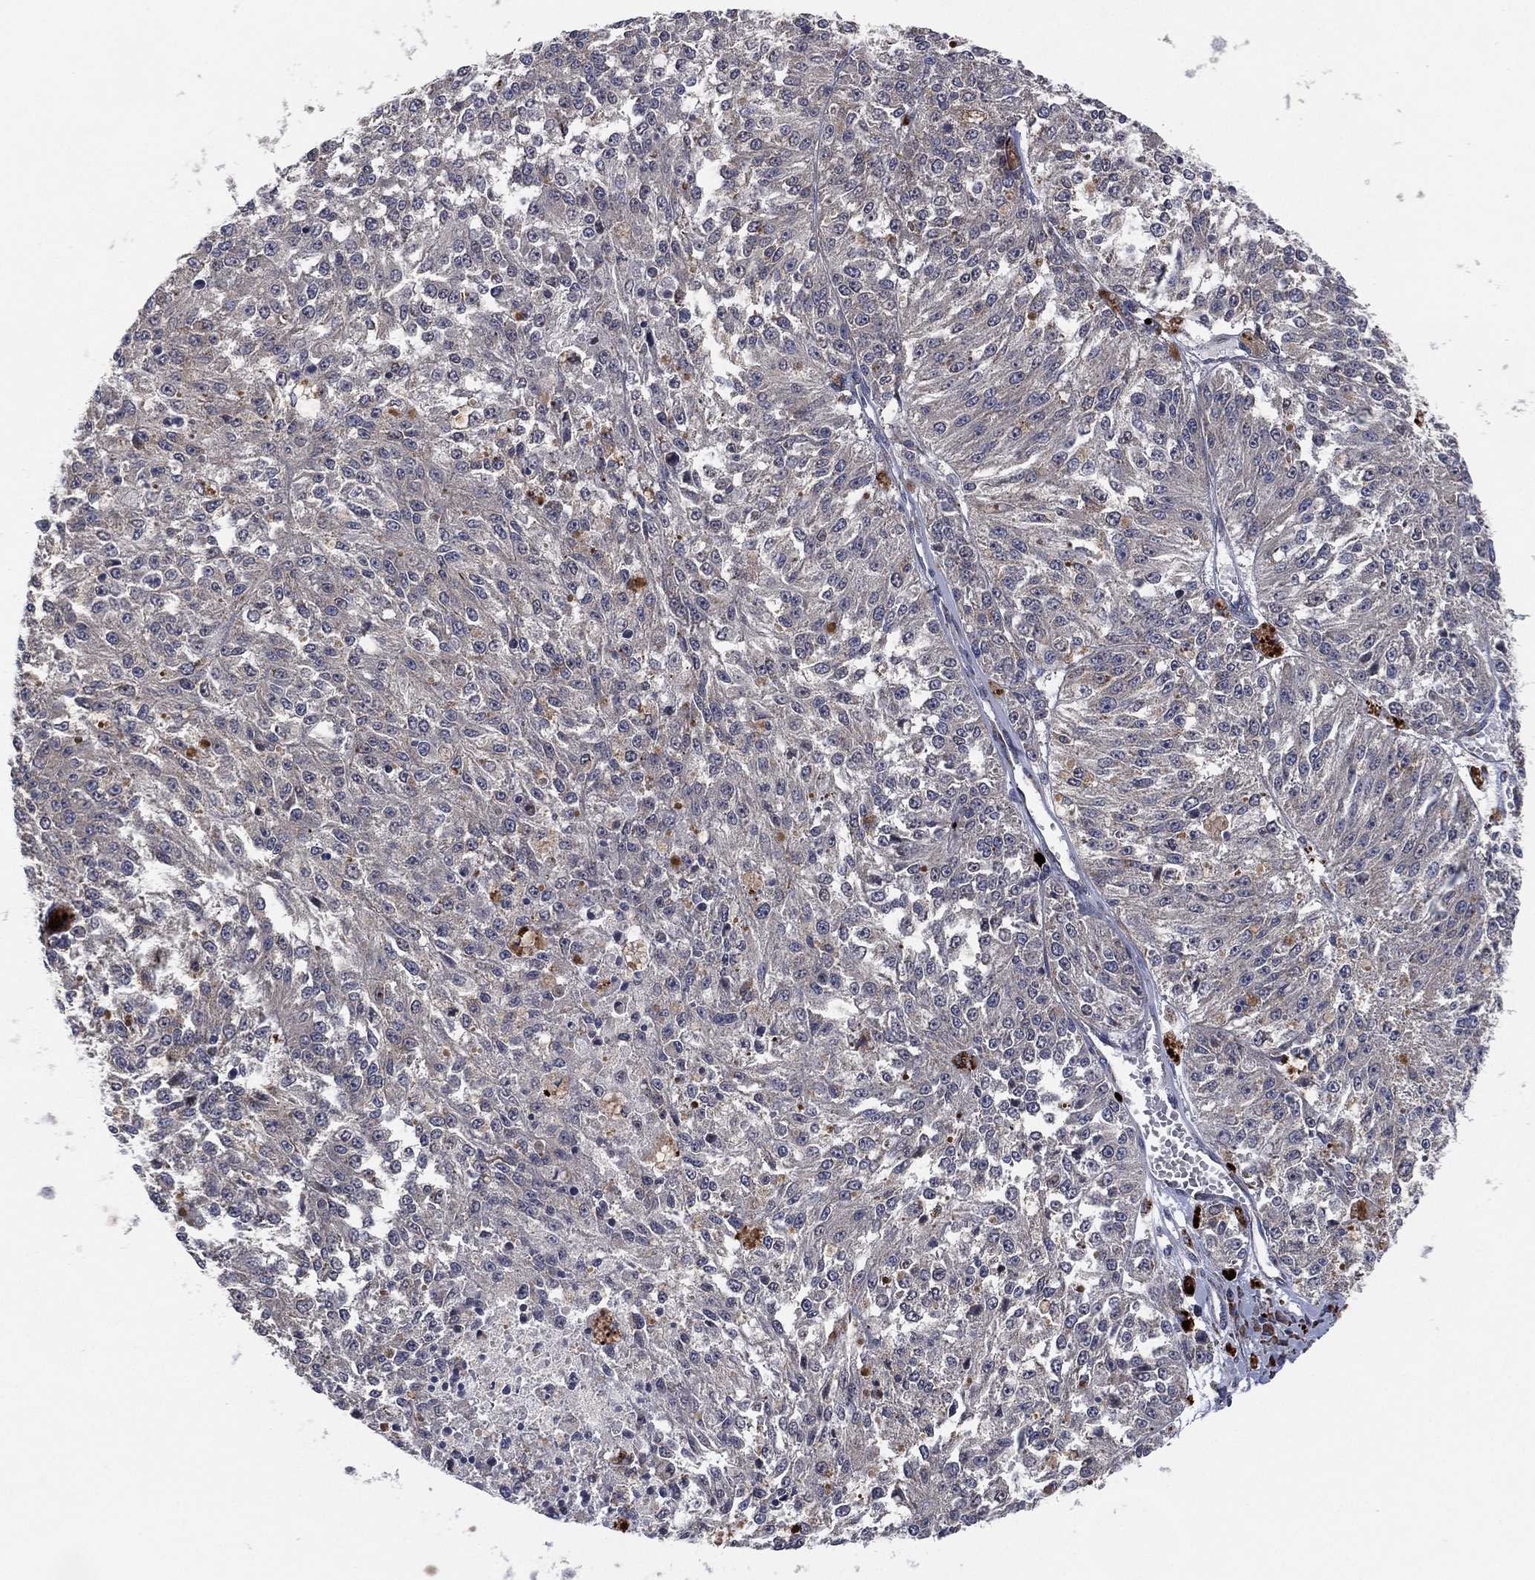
{"staining": {"intensity": "negative", "quantity": "none", "location": "none"}, "tissue": "melanoma", "cell_type": "Tumor cells", "image_type": "cancer", "snomed": [{"axis": "morphology", "description": "Malignant melanoma, Metastatic site"}, {"axis": "topography", "description": "Lymph node"}], "caption": "The image exhibits no significant expression in tumor cells of melanoma.", "gene": "FAM104A", "patient": {"sex": "female", "age": 64}}